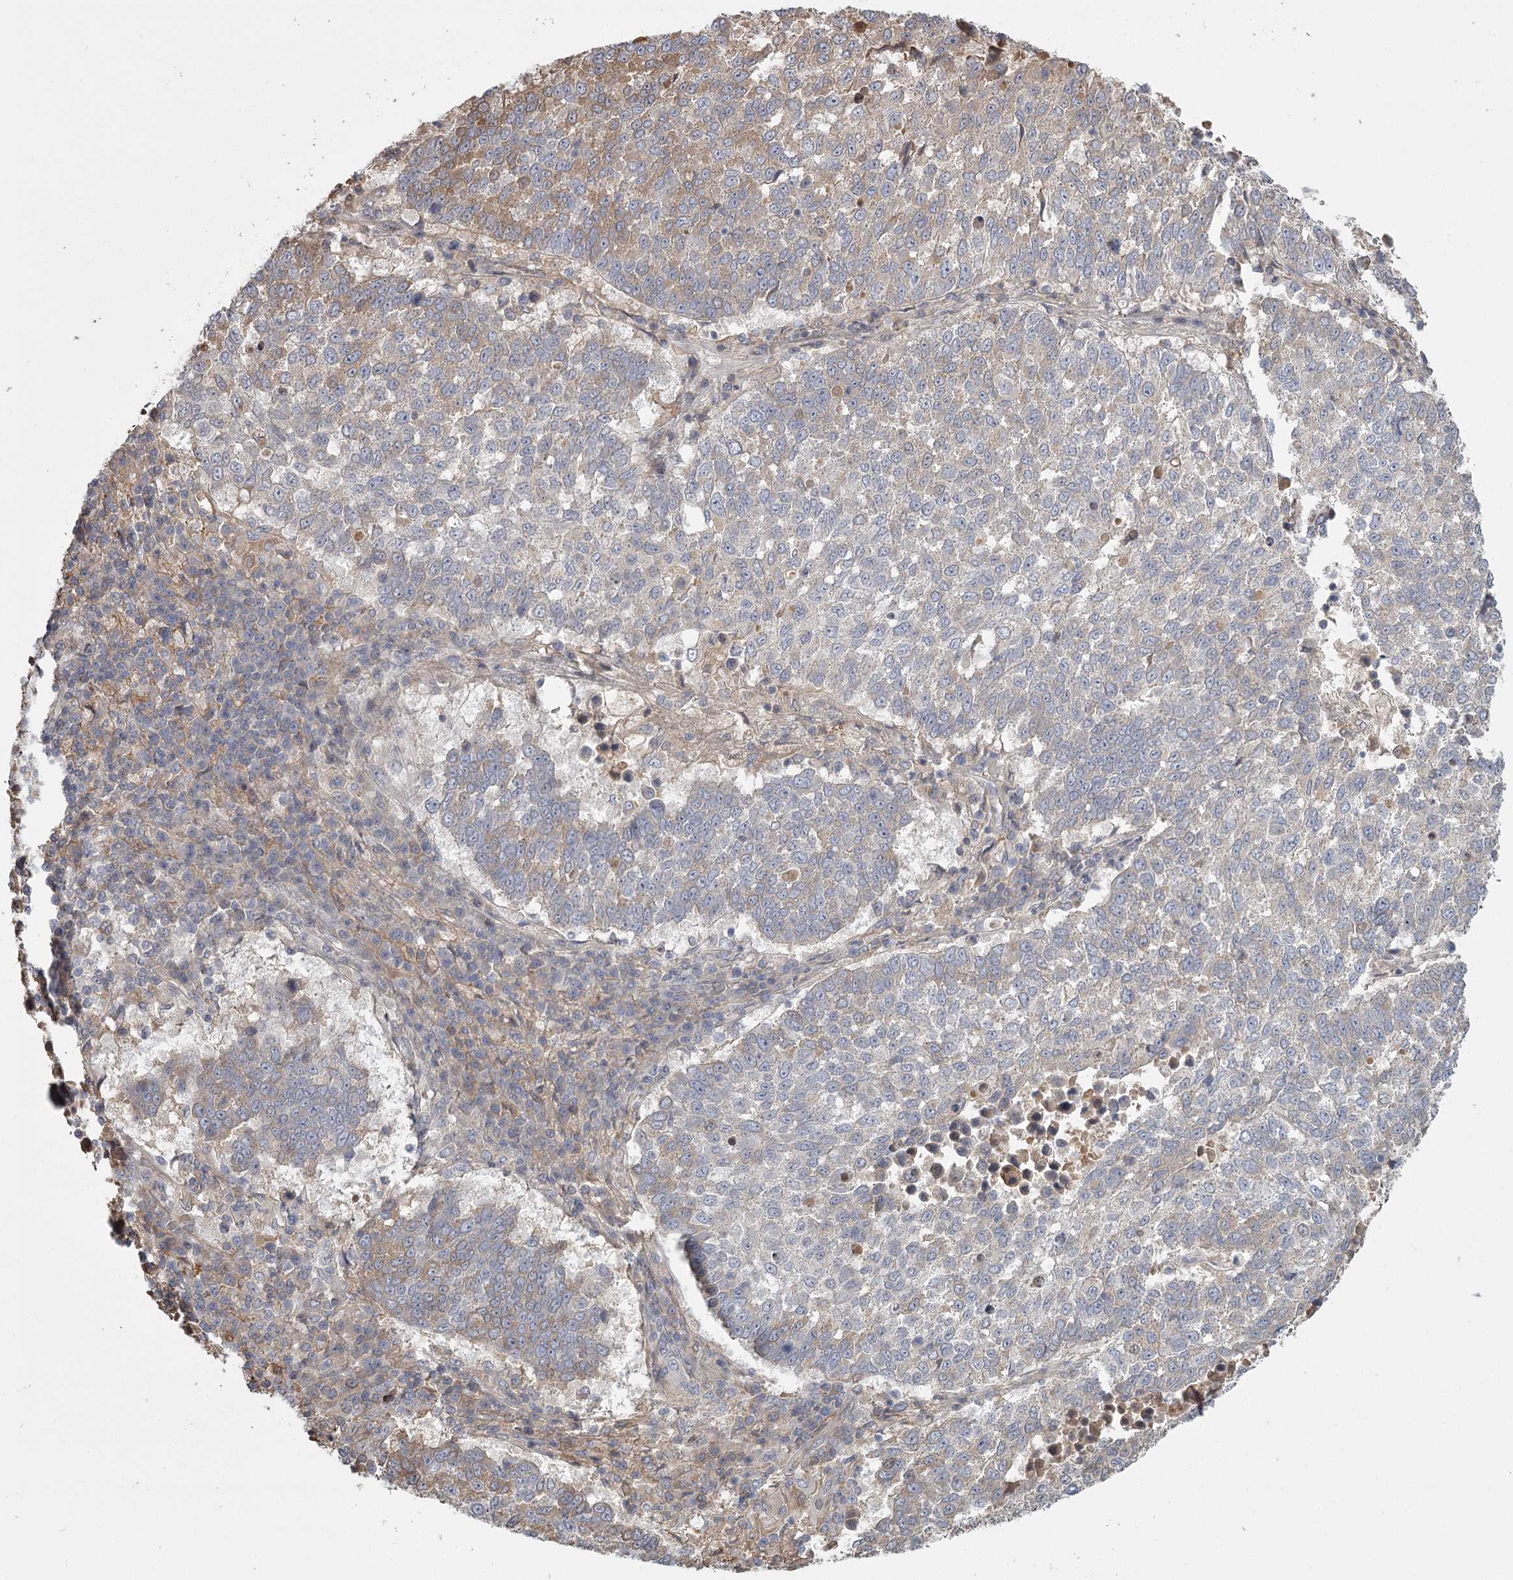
{"staining": {"intensity": "moderate", "quantity": "<25%", "location": "cytoplasmic/membranous"}, "tissue": "lung cancer", "cell_type": "Tumor cells", "image_type": "cancer", "snomed": [{"axis": "morphology", "description": "Squamous cell carcinoma, NOS"}, {"axis": "topography", "description": "Lung"}], "caption": "High-power microscopy captured an immunohistochemistry (IHC) photomicrograph of lung cancer (squamous cell carcinoma), revealing moderate cytoplasmic/membranous staining in approximately <25% of tumor cells.", "gene": "DHRS9", "patient": {"sex": "male", "age": 73}}